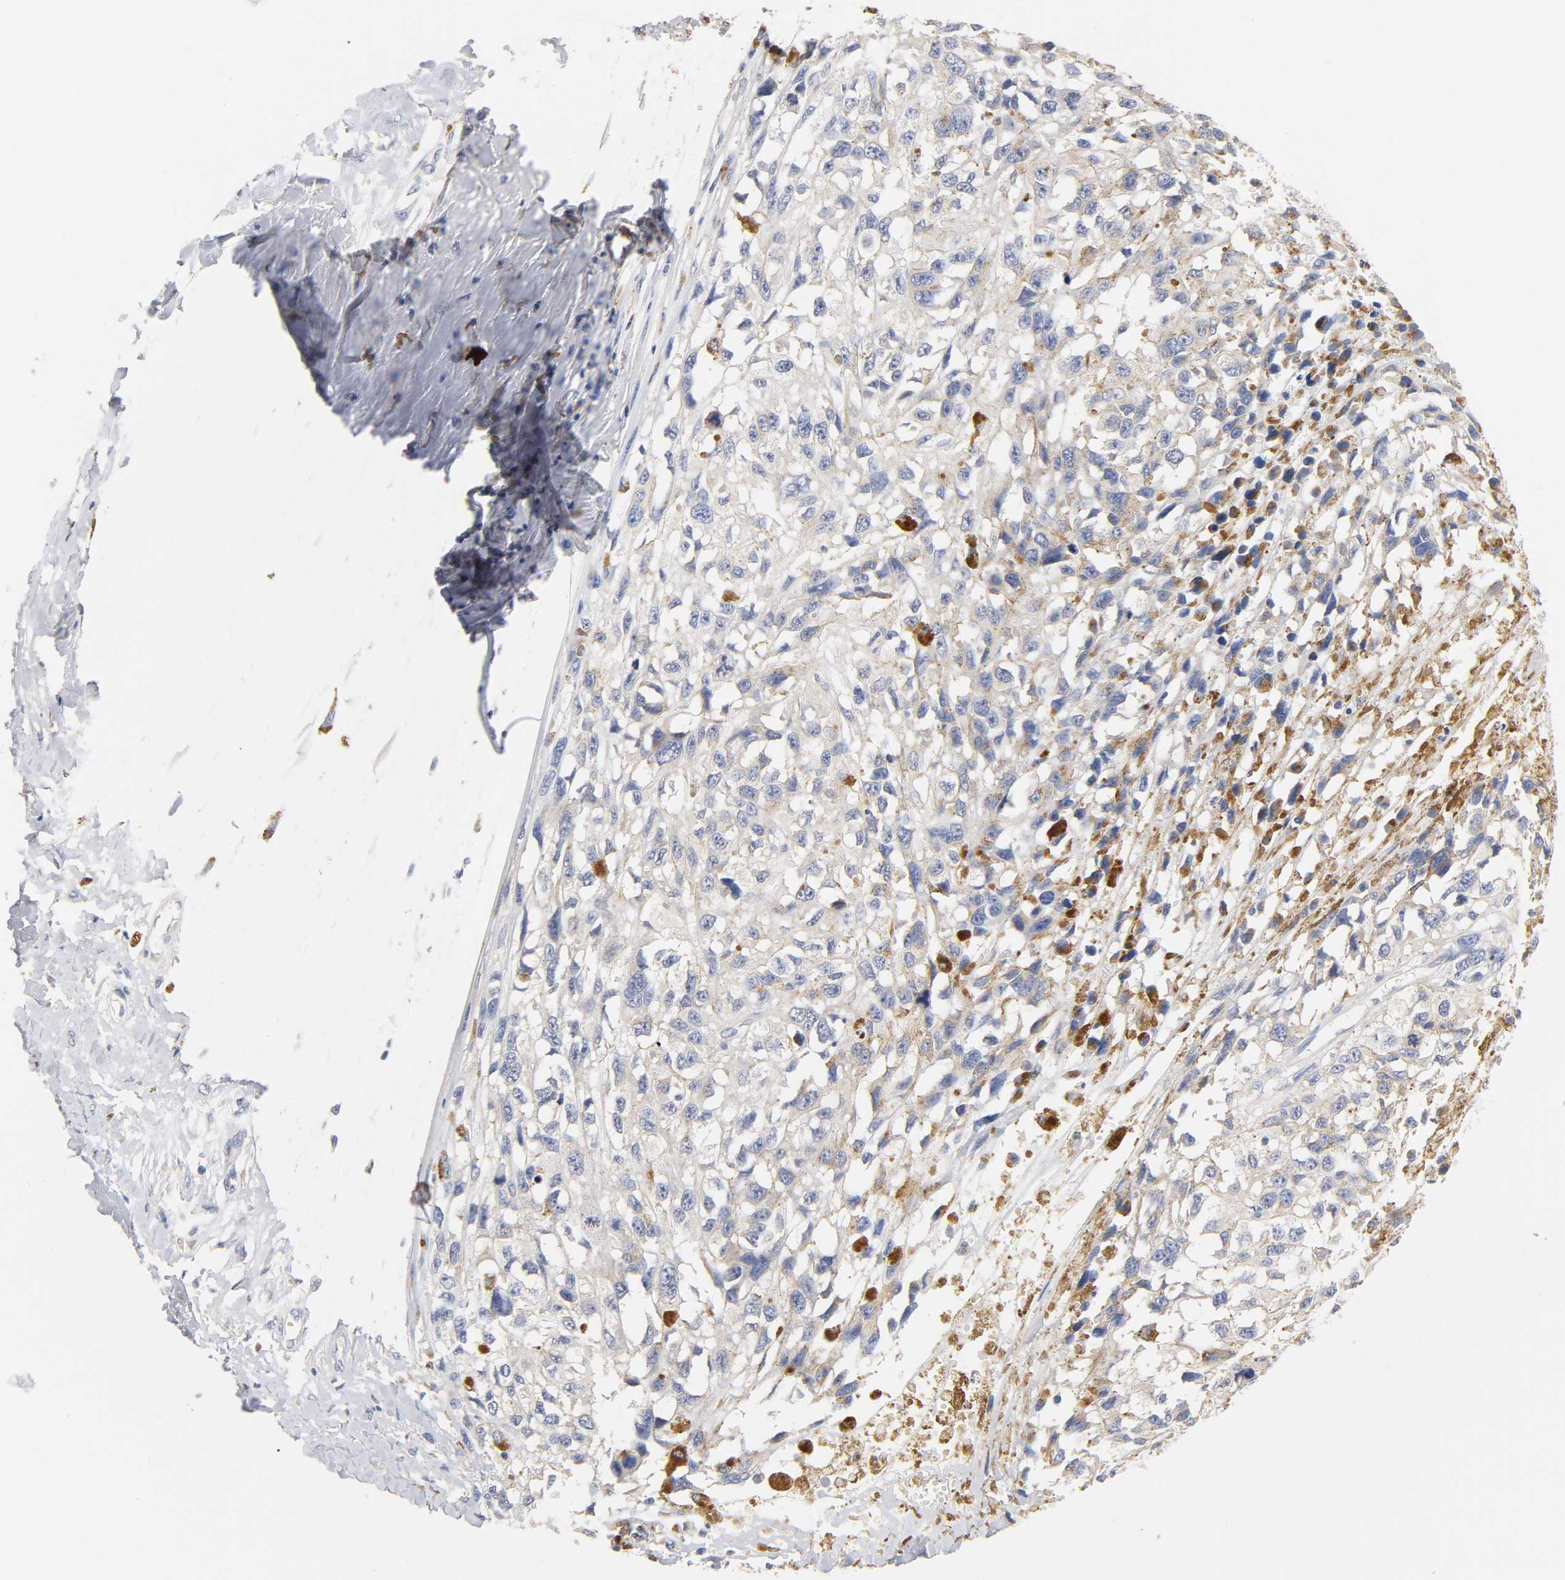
{"staining": {"intensity": "negative", "quantity": "none", "location": "none"}, "tissue": "melanoma", "cell_type": "Tumor cells", "image_type": "cancer", "snomed": [{"axis": "morphology", "description": "Malignant melanoma, Metastatic site"}, {"axis": "topography", "description": "Lymph node"}], "caption": "A high-resolution image shows immunohistochemistry staining of melanoma, which demonstrates no significant expression in tumor cells. (DAB IHC, high magnification).", "gene": "SEMA5A", "patient": {"sex": "male", "age": 59}}